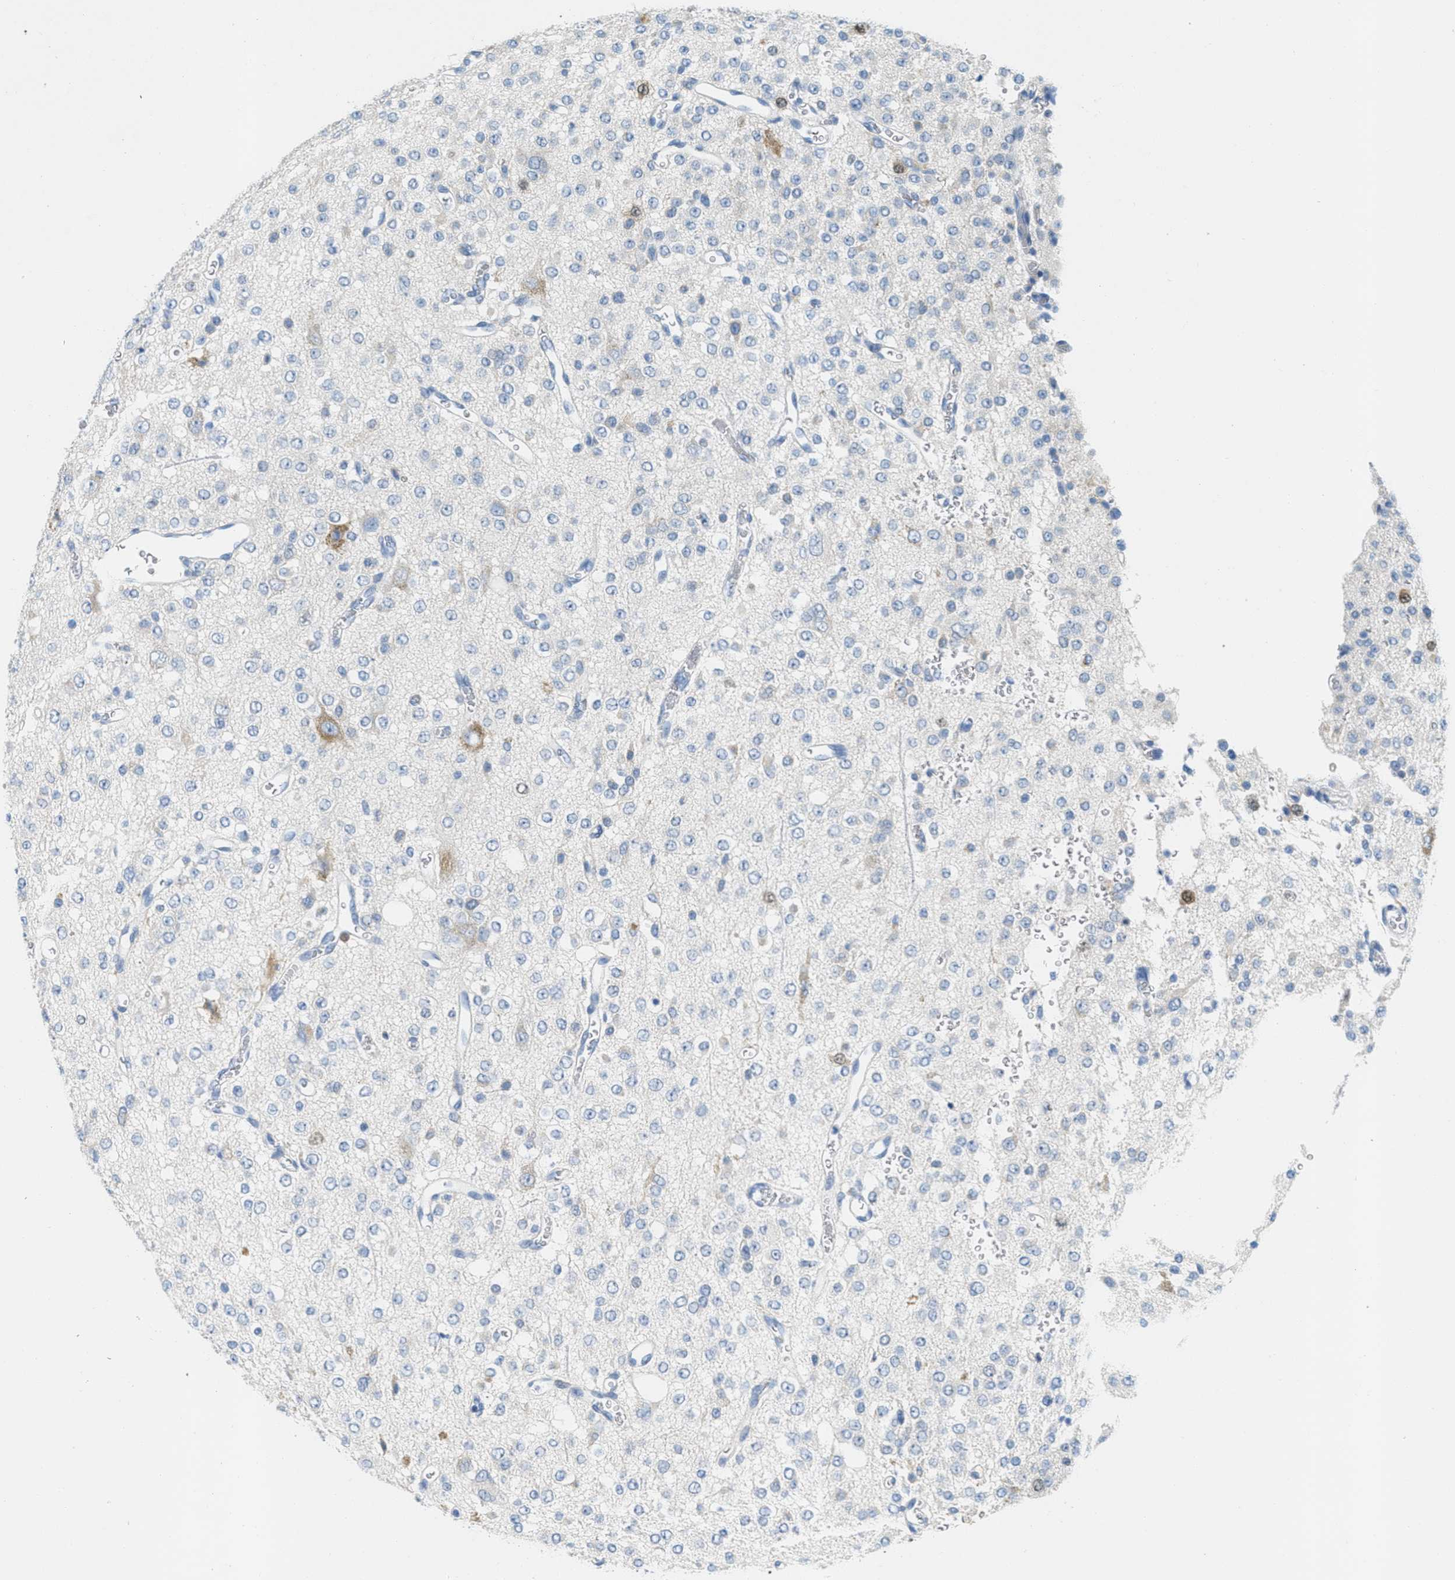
{"staining": {"intensity": "moderate", "quantity": "<25%", "location": "cytoplasmic/membranous,nuclear"}, "tissue": "glioma", "cell_type": "Tumor cells", "image_type": "cancer", "snomed": [{"axis": "morphology", "description": "Glioma, malignant, Low grade"}, {"axis": "topography", "description": "Brain"}], "caption": "Brown immunohistochemical staining in malignant glioma (low-grade) displays moderate cytoplasmic/membranous and nuclear positivity in about <25% of tumor cells.", "gene": "ORC6", "patient": {"sex": "male", "age": 38}}